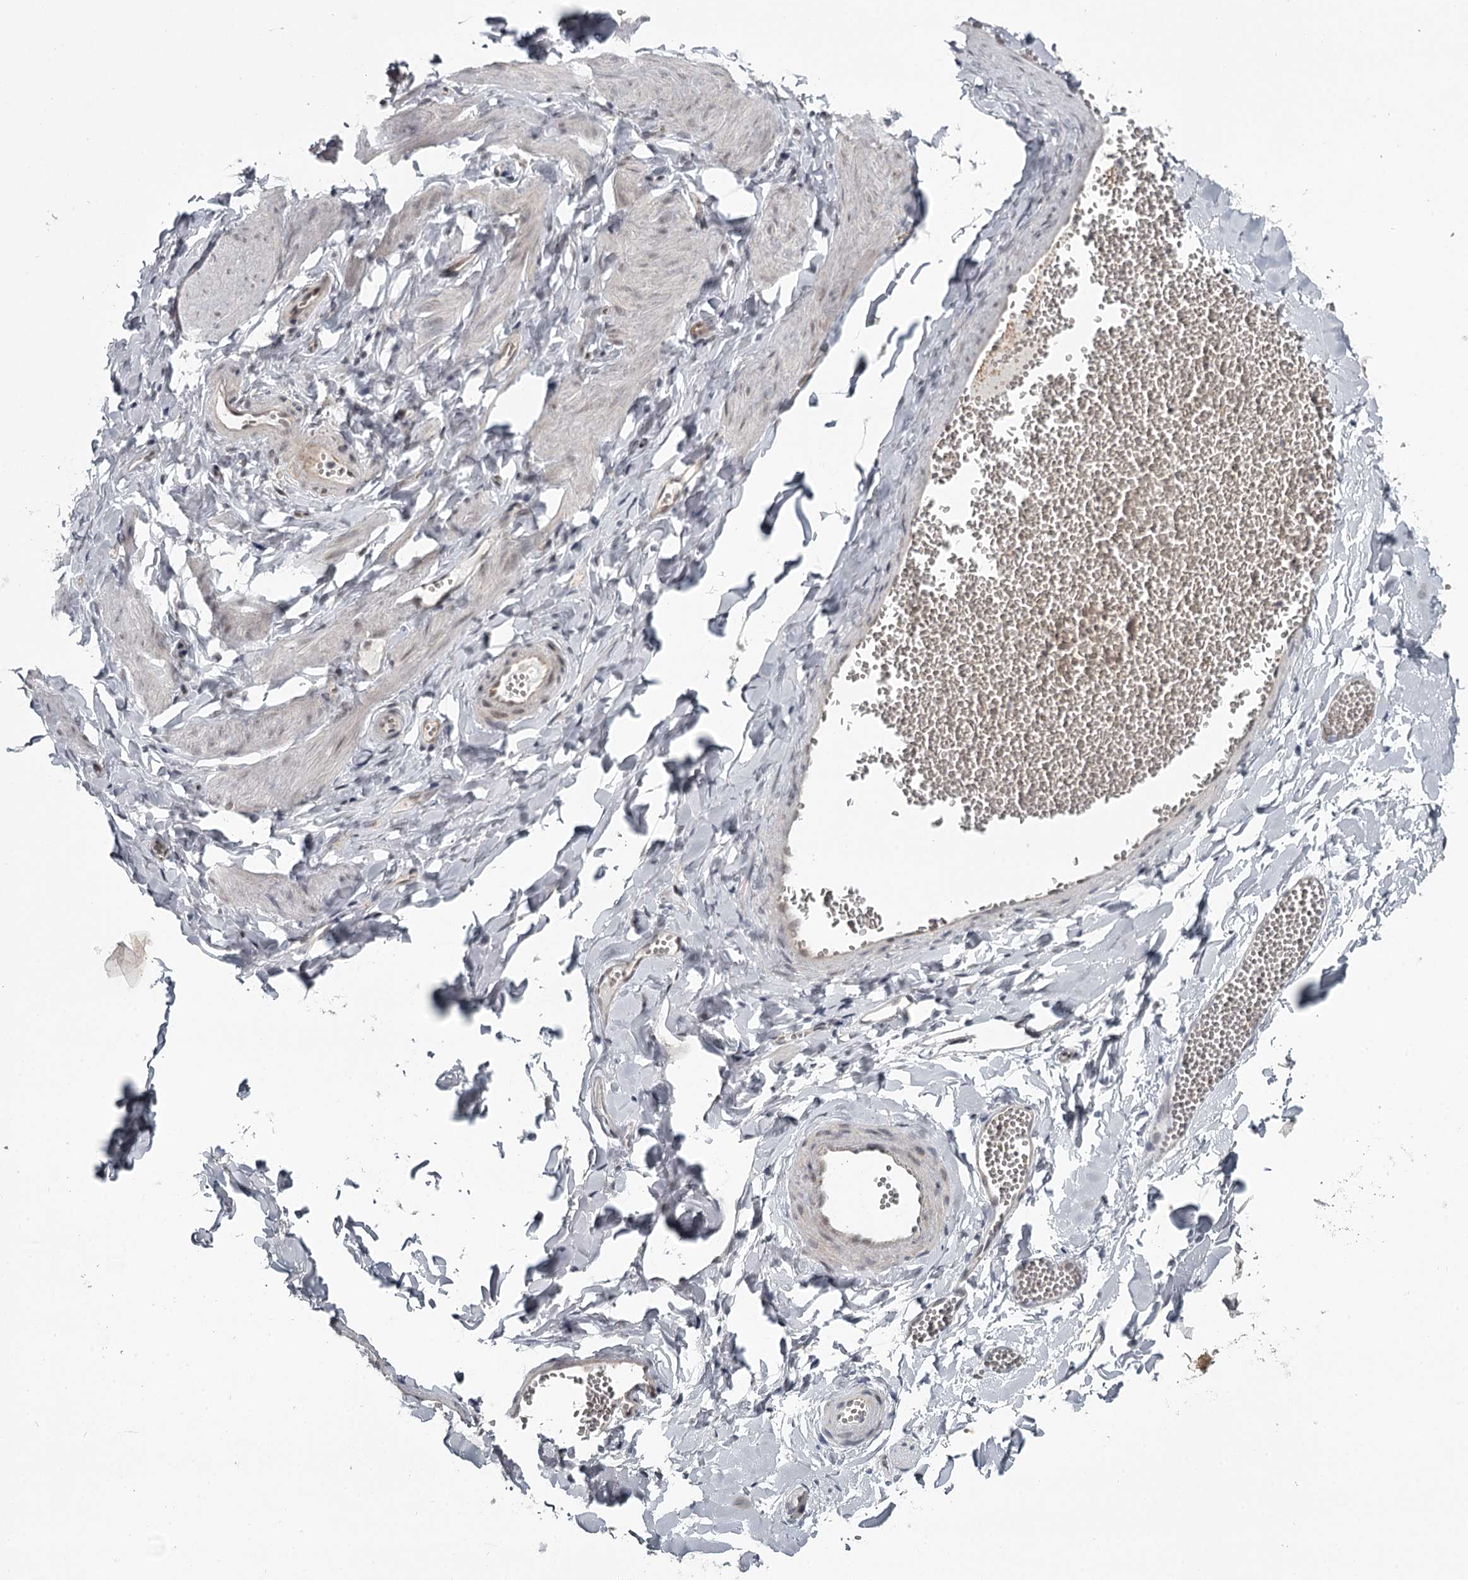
{"staining": {"intensity": "weak", "quantity": "<25%", "location": "nuclear"}, "tissue": "adipose tissue", "cell_type": "Adipocytes", "image_type": "normal", "snomed": [{"axis": "morphology", "description": "Normal tissue, NOS"}, {"axis": "topography", "description": "Gallbladder"}, {"axis": "topography", "description": "Peripheral nerve tissue"}], "caption": "Immunohistochemical staining of normal human adipose tissue exhibits no significant positivity in adipocytes.", "gene": "FAM13C", "patient": {"sex": "male", "age": 38}}